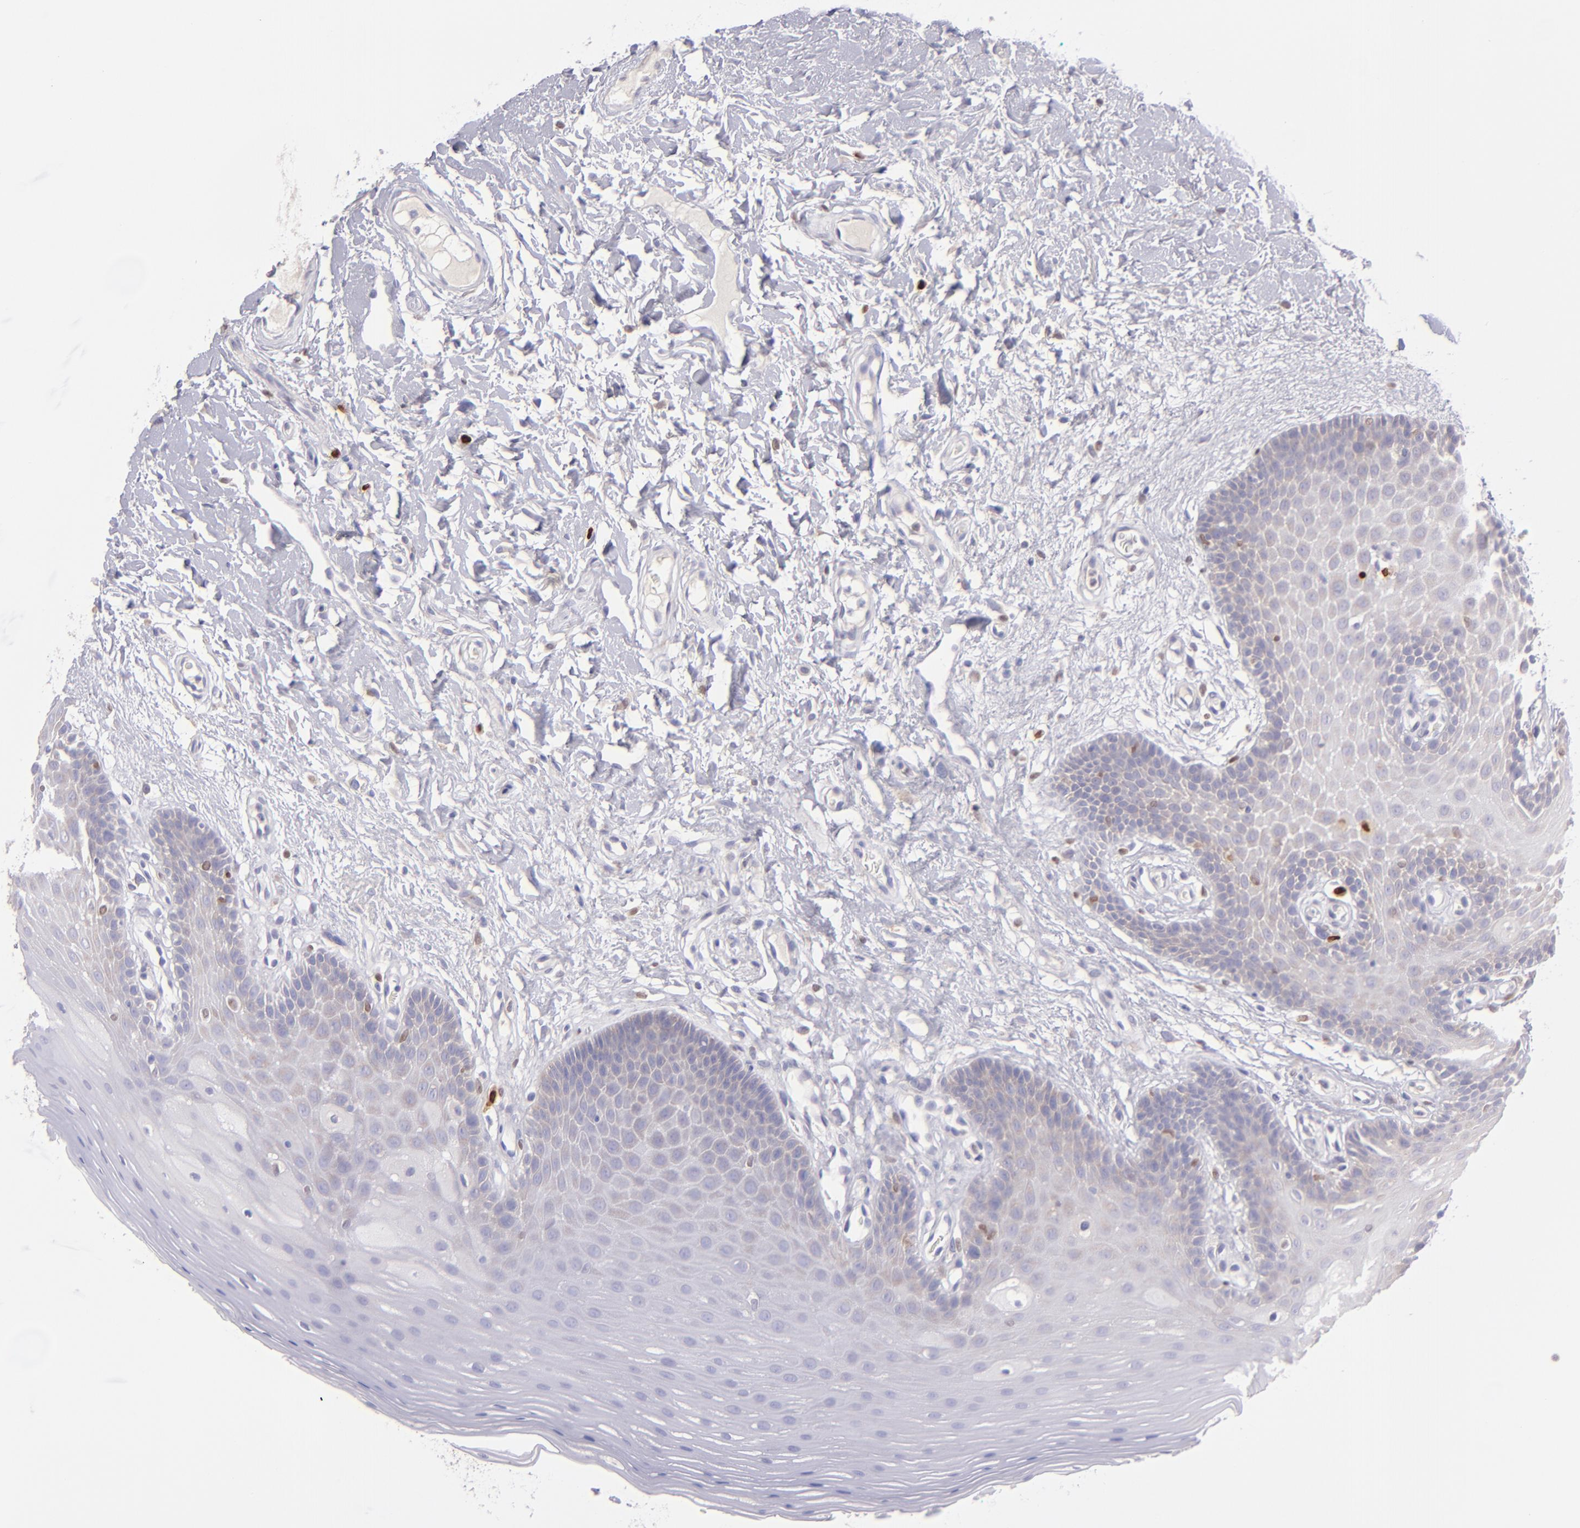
{"staining": {"intensity": "weak", "quantity": "<25%", "location": "cytoplasmic/membranous"}, "tissue": "oral mucosa", "cell_type": "Squamous epithelial cells", "image_type": "normal", "snomed": [{"axis": "morphology", "description": "Normal tissue, NOS"}, {"axis": "morphology", "description": "Squamous cell carcinoma, NOS"}, {"axis": "topography", "description": "Skeletal muscle"}, {"axis": "topography", "description": "Oral tissue"}, {"axis": "topography", "description": "Head-Neck"}], "caption": "IHC image of unremarkable oral mucosa: human oral mucosa stained with DAB (3,3'-diaminobenzidine) reveals no significant protein expression in squamous epithelial cells. (DAB (3,3'-diaminobenzidine) IHC visualized using brightfield microscopy, high magnification).", "gene": "IRF8", "patient": {"sex": "male", "age": 71}}